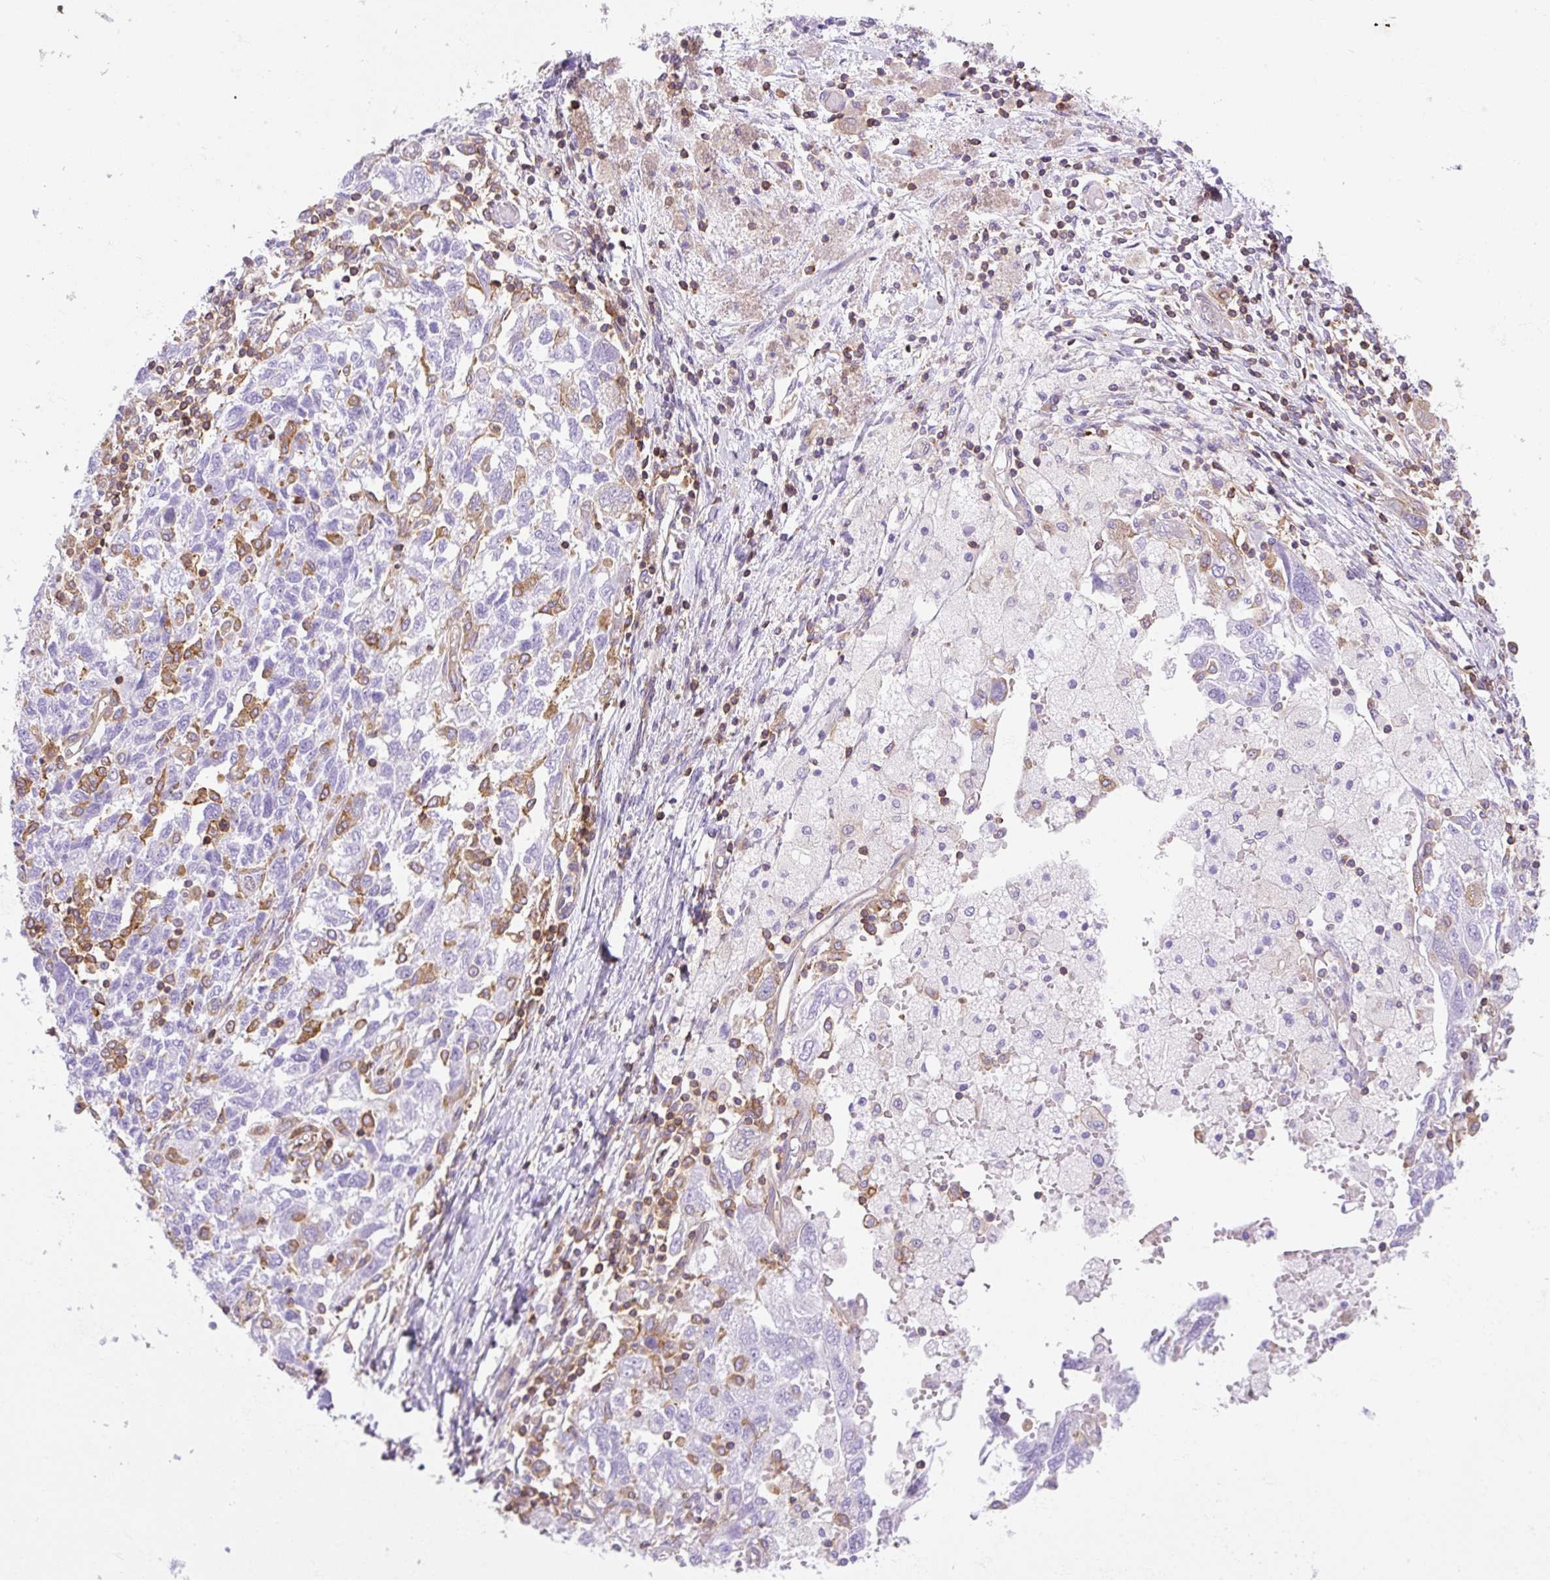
{"staining": {"intensity": "negative", "quantity": "none", "location": "none"}, "tissue": "ovarian cancer", "cell_type": "Tumor cells", "image_type": "cancer", "snomed": [{"axis": "morphology", "description": "Carcinoma, NOS"}, {"axis": "morphology", "description": "Cystadenocarcinoma, serous, NOS"}, {"axis": "topography", "description": "Ovary"}], "caption": "High magnification brightfield microscopy of ovarian serous cystadenocarcinoma stained with DAB (3,3'-diaminobenzidine) (brown) and counterstained with hematoxylin (blue): tumor cells show no significant positivity.", "gene": "DNM2", "patient": {"sex": "female", "age": 69}}